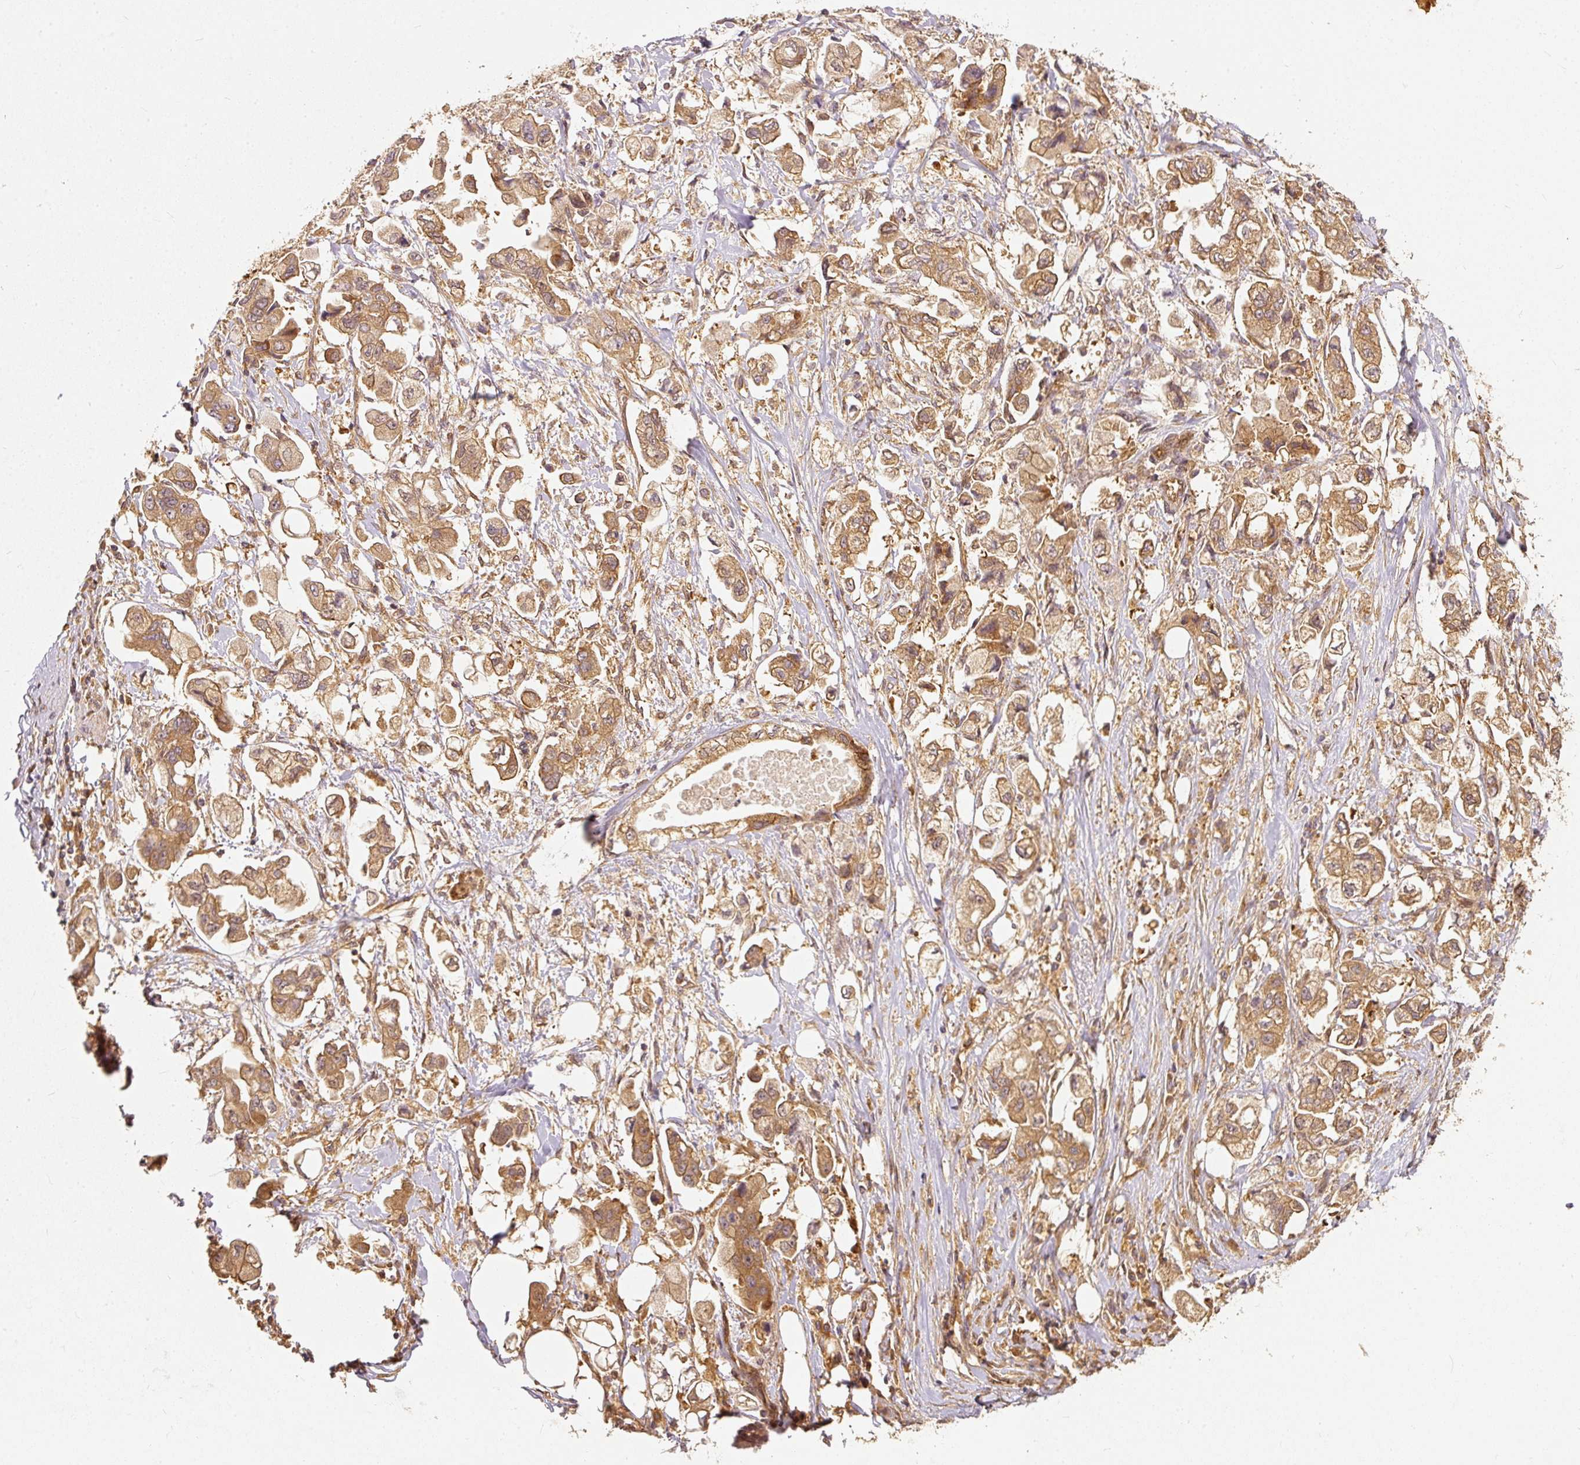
{"staining": {"intensity": "moderate", "quantity": ">75%", "location": "cytoplasmic/membranous"}, "tissue": "stomach cancer", "cell_type": "Tumor cells", "image_type": "cancer", "snomed": [{"axis": "morphology", "description": "Adenocarcinoma, NOS"}, {"axis": "topography", "description": "Stomach"}], "caption": "Immunohistochemical staining of human adenocarcinoma (stomach) reveals medium levels of moderate cytoplasmic/membranous staining in approximately >75% of tumor cells.", "gene": "EIF3B", "patient": {"sex": "male", "age": 62}}